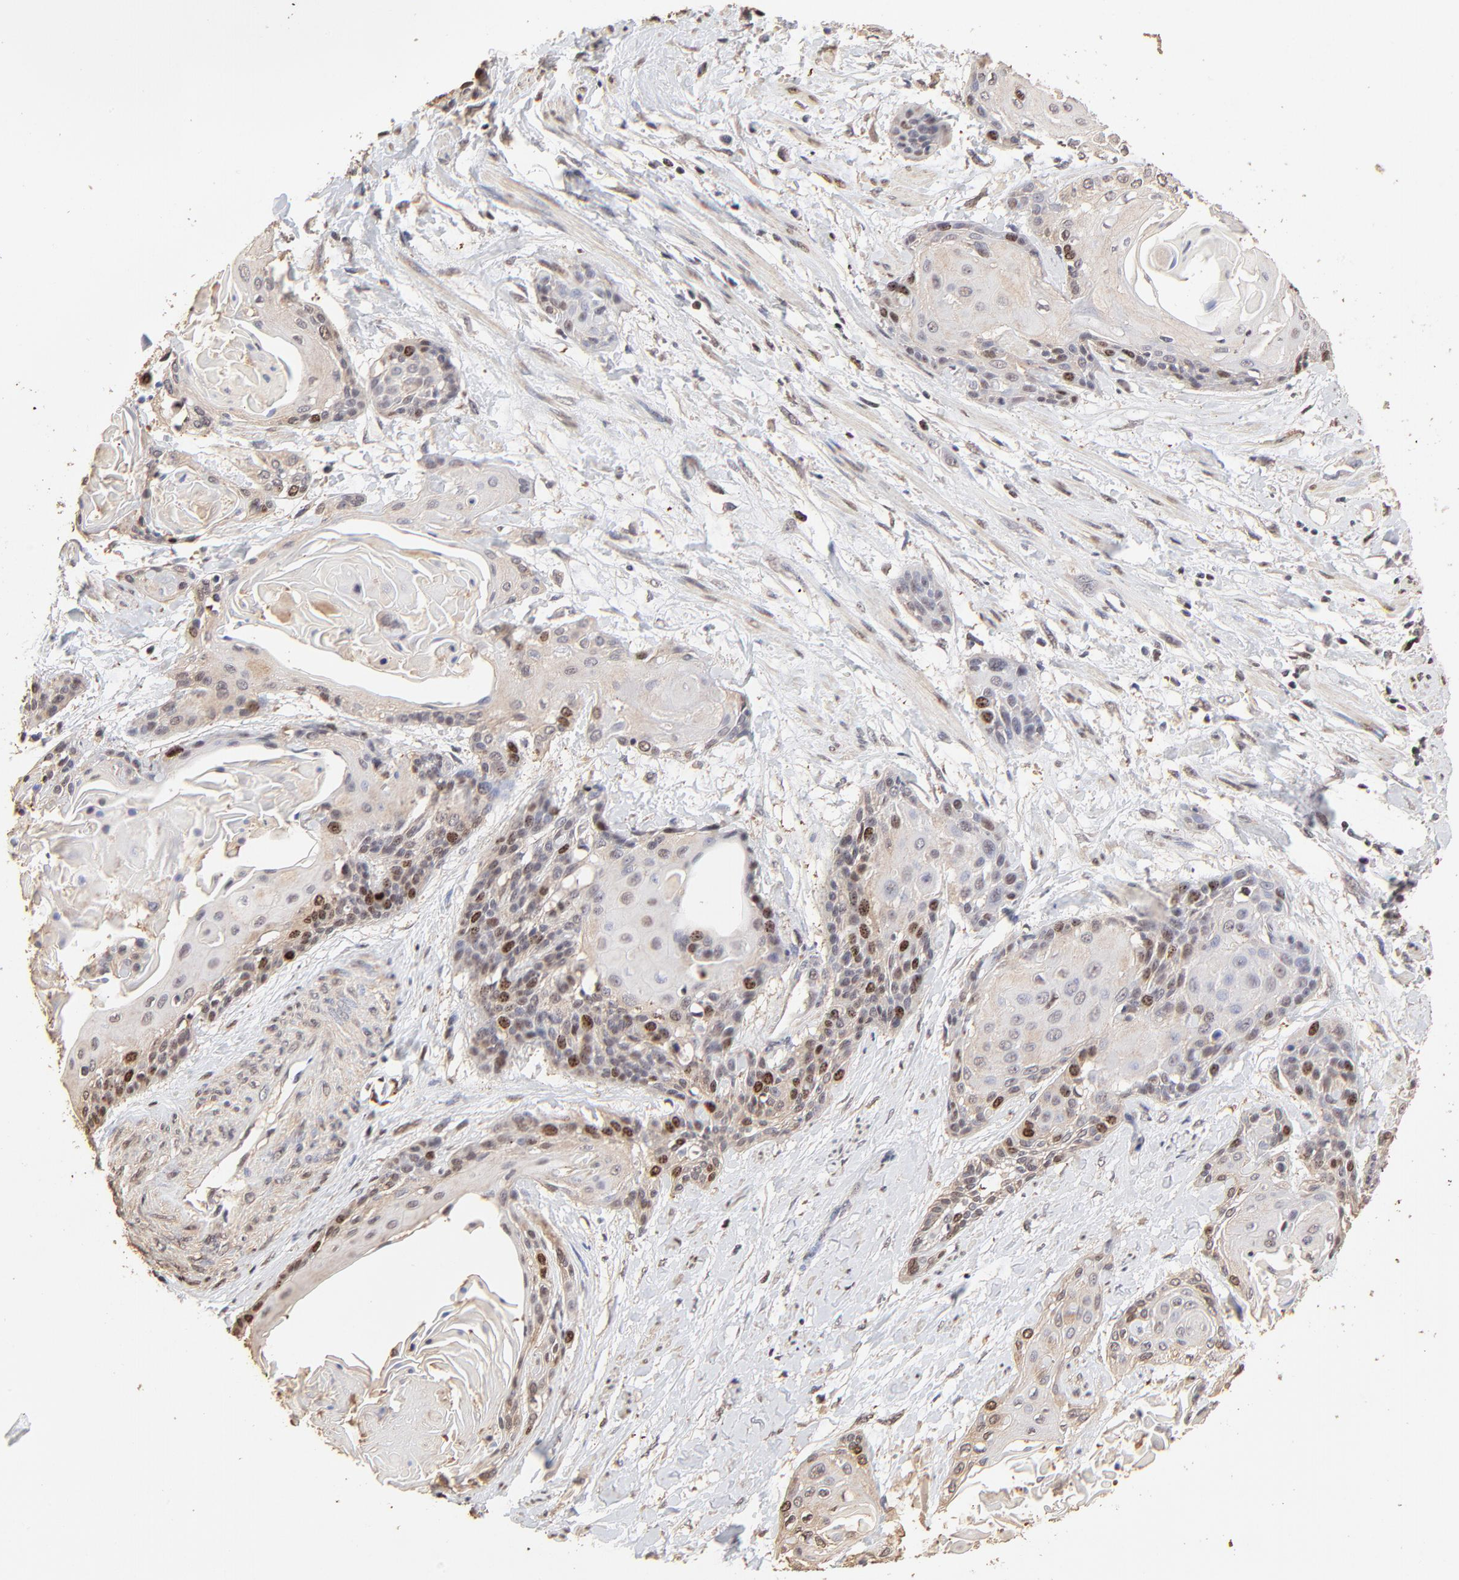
{"staining": {"intensity": "moderate", "quantity": "25%-75%", "location": "nuclear"}, "tissue": "cervical cancer", "cell_type": "Tumor cells", "image_type": "cancer", "snomed": [{"axis": "morphology", "description": "Squamous cell carcinoma, NOS"}, {"axis": "topography", "description": "Cervix"}], "caption": "A photomicrograph showing moderate nuclear expression in approximately 25%-75% of tumor cells in cervical squamous cell carcinoma, as visualized by brown immunohistochemical staining.", "gene": "BIRC5", "patient": {"sex": "female", "age": 57}}